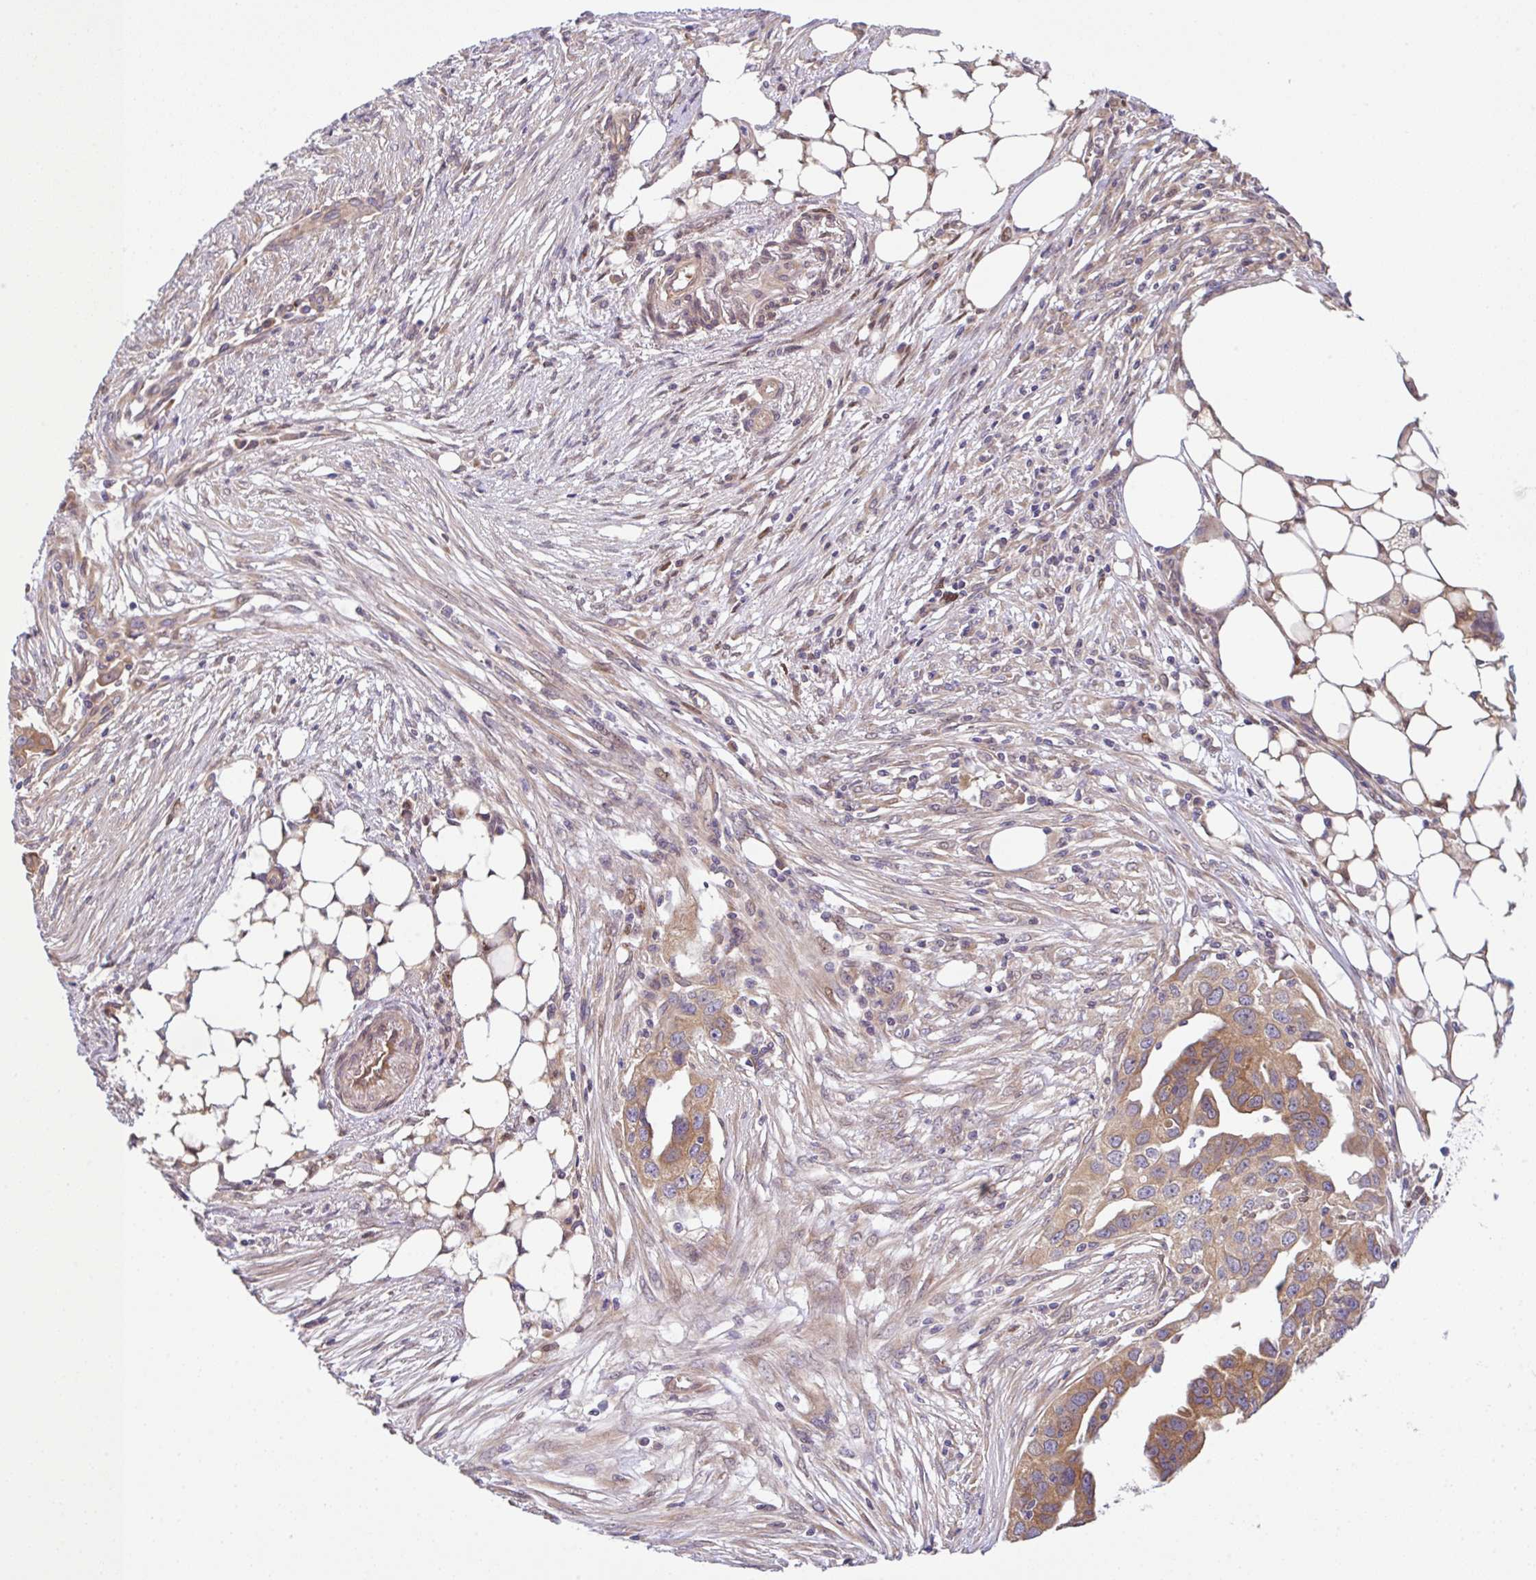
{"staining": {"intensity": "moderate", "quantity": ">75%", "location": "cytoplasmic/membranous"}, "tissue": "ovarian cancer", "cell_type": "Tumor cells", "image_type": "cancer", "snomed": [{"axis": "morphology", "description": "Carcinoma, endometroid"}, {"axis": "morphology", "description": "Cystadenocarcinoma, serous, NOS"}, {"axis": "topography", "description": "Ovary"}], "caption": "Immunohistochemistry (IHC) (DAB (3,3'-diaminobenzidine)) staining of ovarian cancer shows moderate cytoplasmic/membranous protein expression in approximately >75% of tumor cells.", "gene": "UBE4A", "patient": {"sex": "female", "age": 45}}